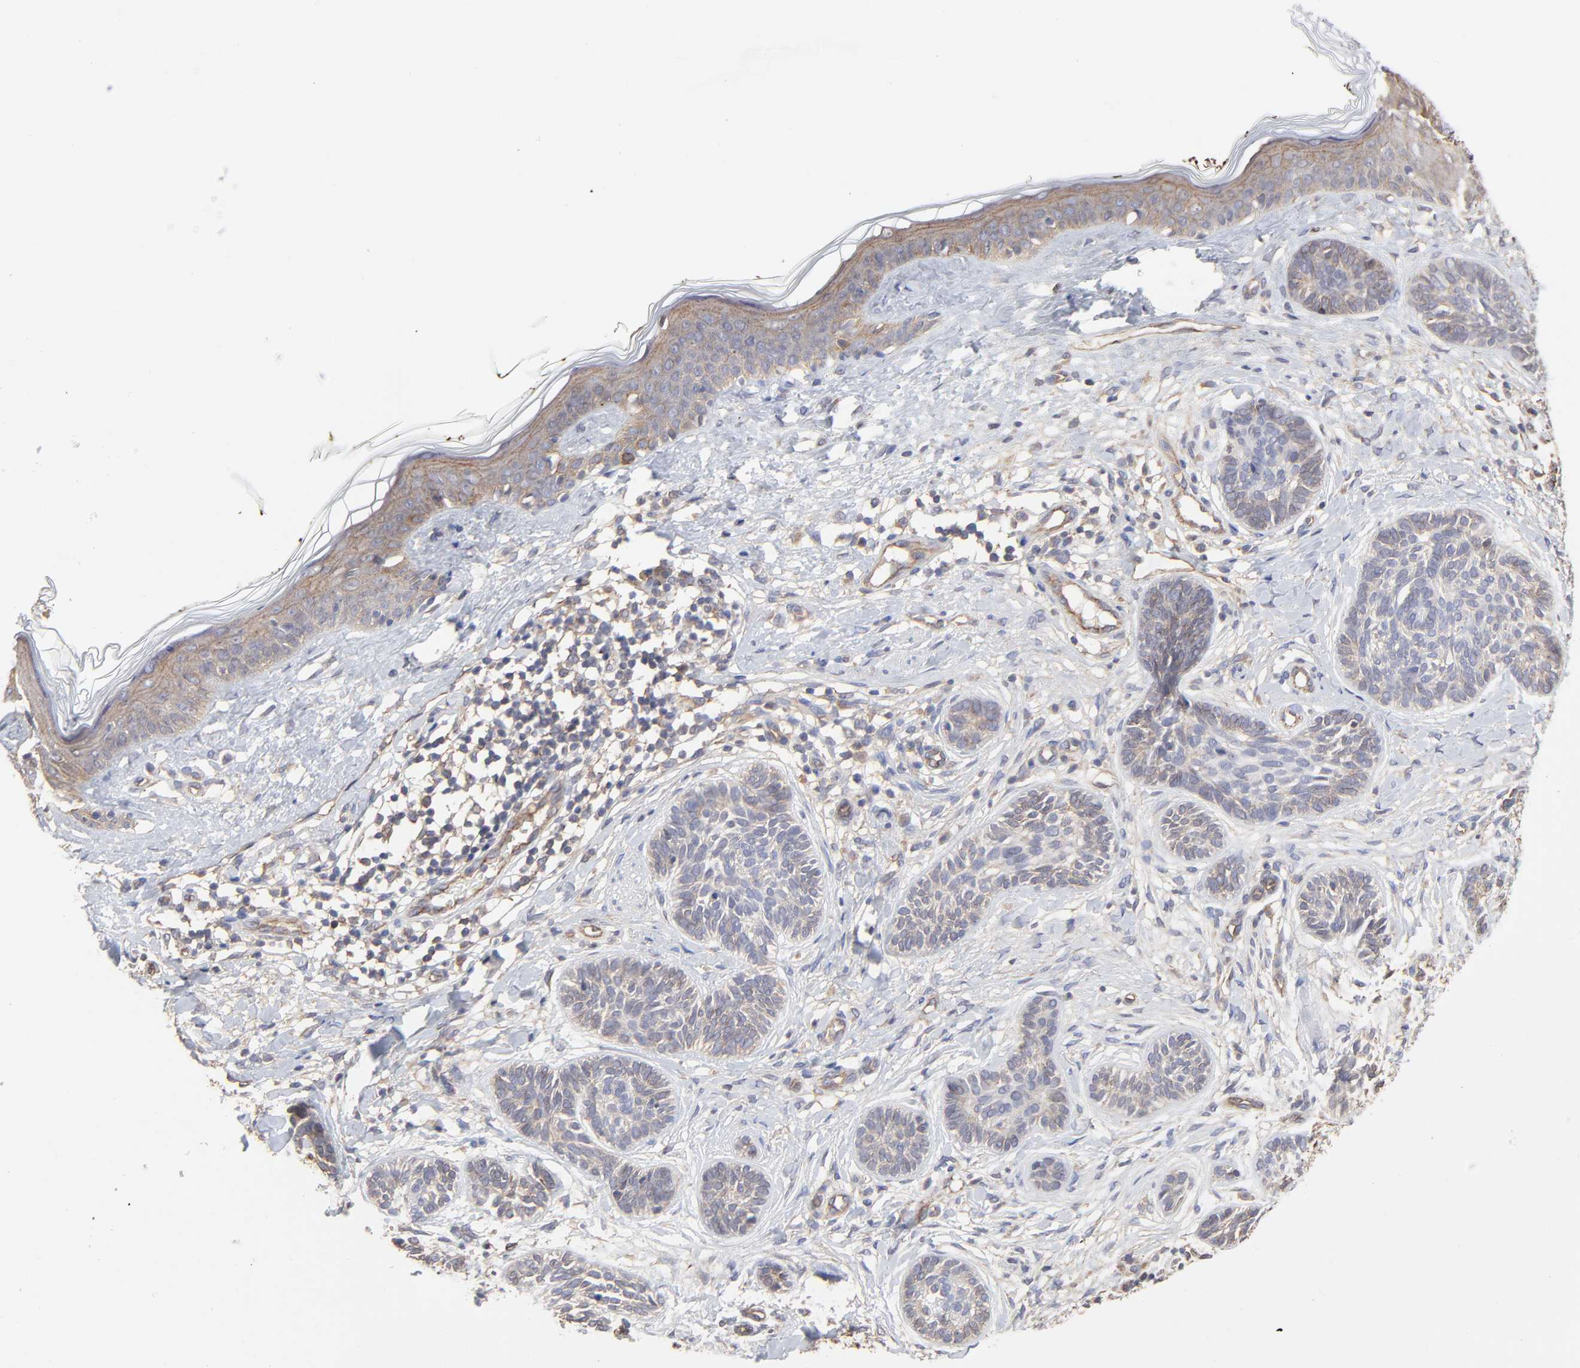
{"staining": {"intensity": "weak", "quantity": "25%-75%", "location": "cytoplasmic/membranous"}, "tissue": "skin cancer", "cell_type": "Tumor cells", "image_type": "cancer", "snomed": [{"axis": "morphology", "description": "Normal tissue, NOS"}, {"axis": "morphology", "description": "Basal cell carcinoma"}, {"axis": "topography", "description": "Skin"}], "caption": "DAB immunohistochemical staining of human basal cell carcinoma (skin) exhibits weak cytoplasmic/membranous protein staining in about 25%-75% of tumor cells.", "gene": "ARMT1", "patient": {"sex": "male", "age": 63}}